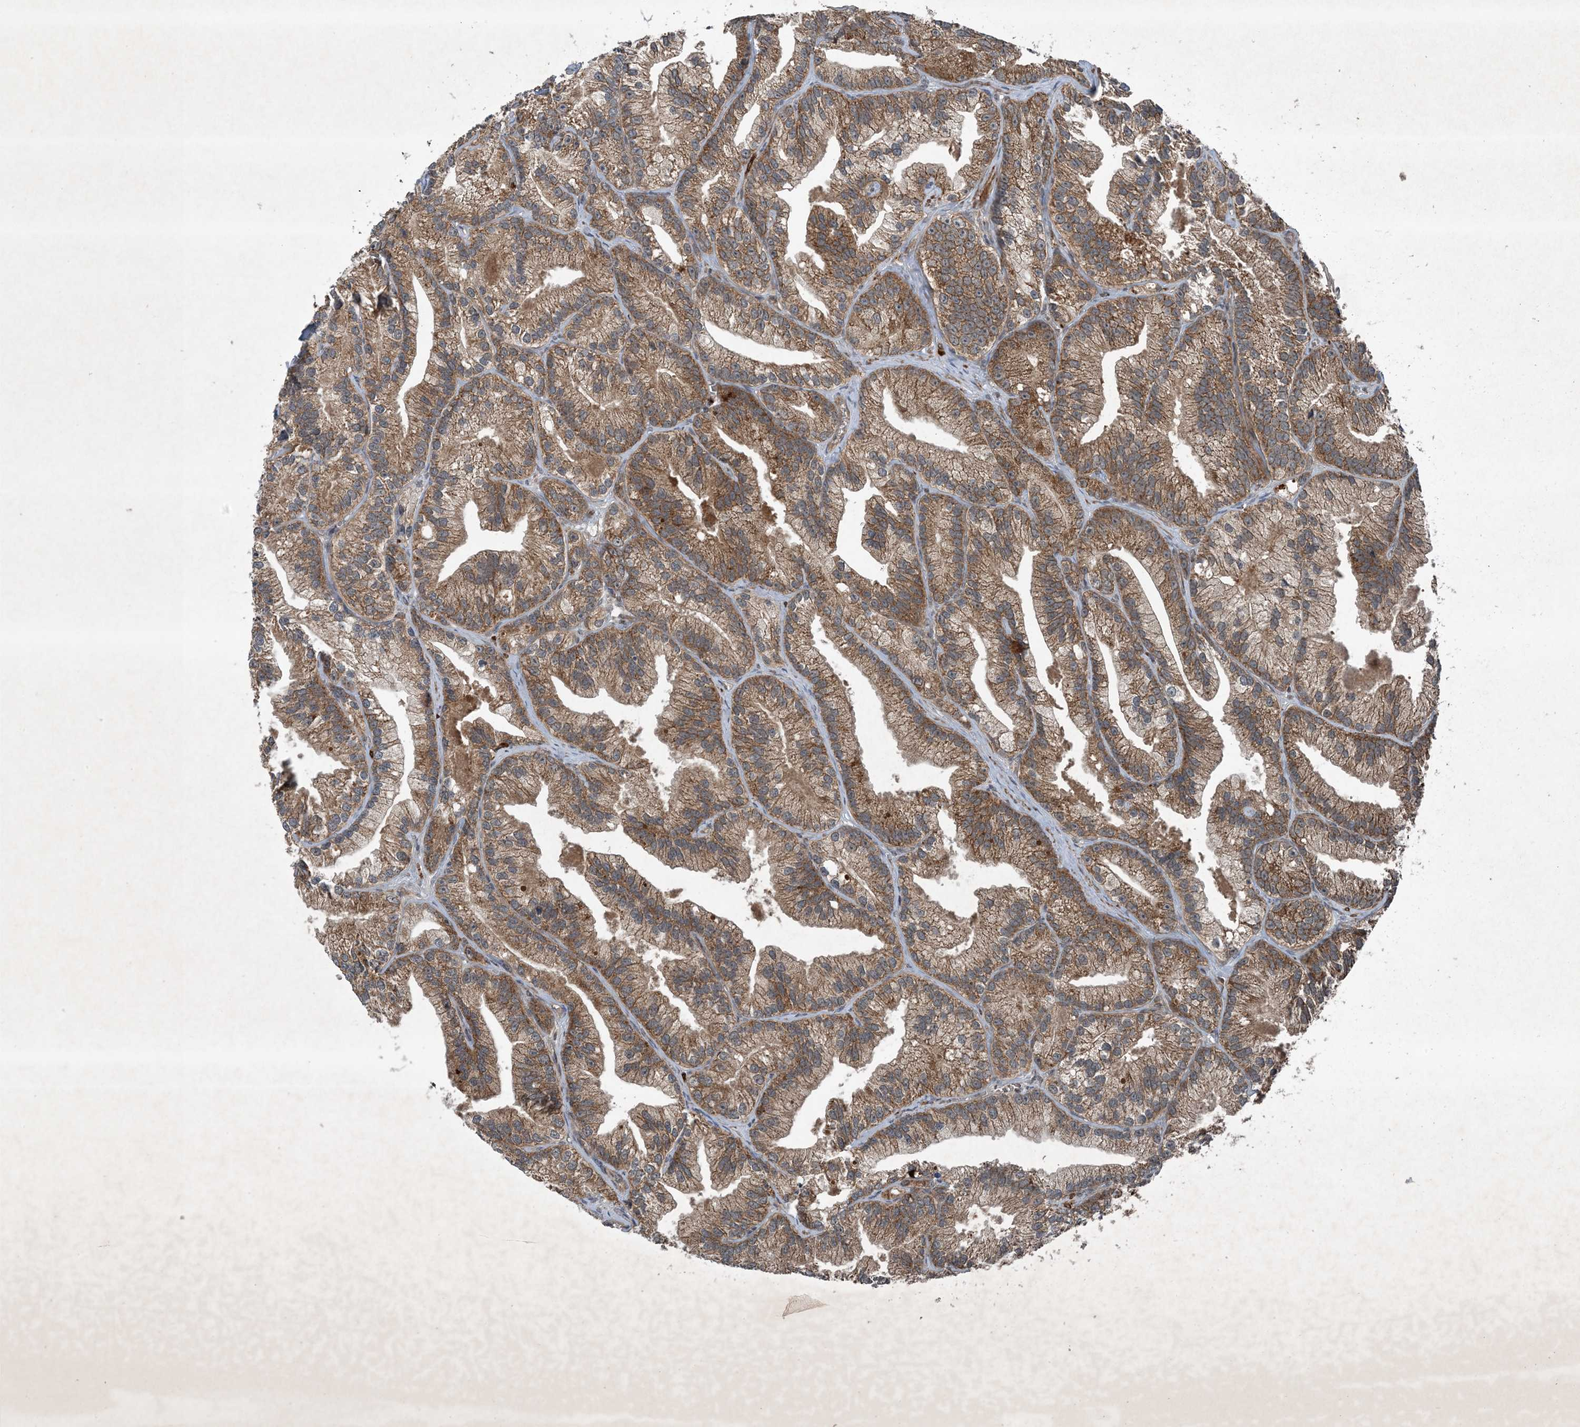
{"staining": {"intensity": "moderate", "quantity": ">75%", "location": "cytoplasmic/membranous"}, "tissue": "prostate cancer", "cell_type": "Tumor cells", "image_type": "cancer", "snomed": [{"axis": "morphology", "description": "Adenocarcinoma, Low grade"}, {"axis": "topography", "description": "Prostate"}], "caption": "High-magnification brightfield microscopy of prostate cancer stained with DAB (brown) and counterstained with hematoxylin (blue). tumor cells exhibit moderate cytoplasmic/membranous staining is identified in approximately>75% of cells. (IHC, brightfield microscopy, high magnification).", "gene": "GNG5", "patient": {"sex": "male", "age": 89}}